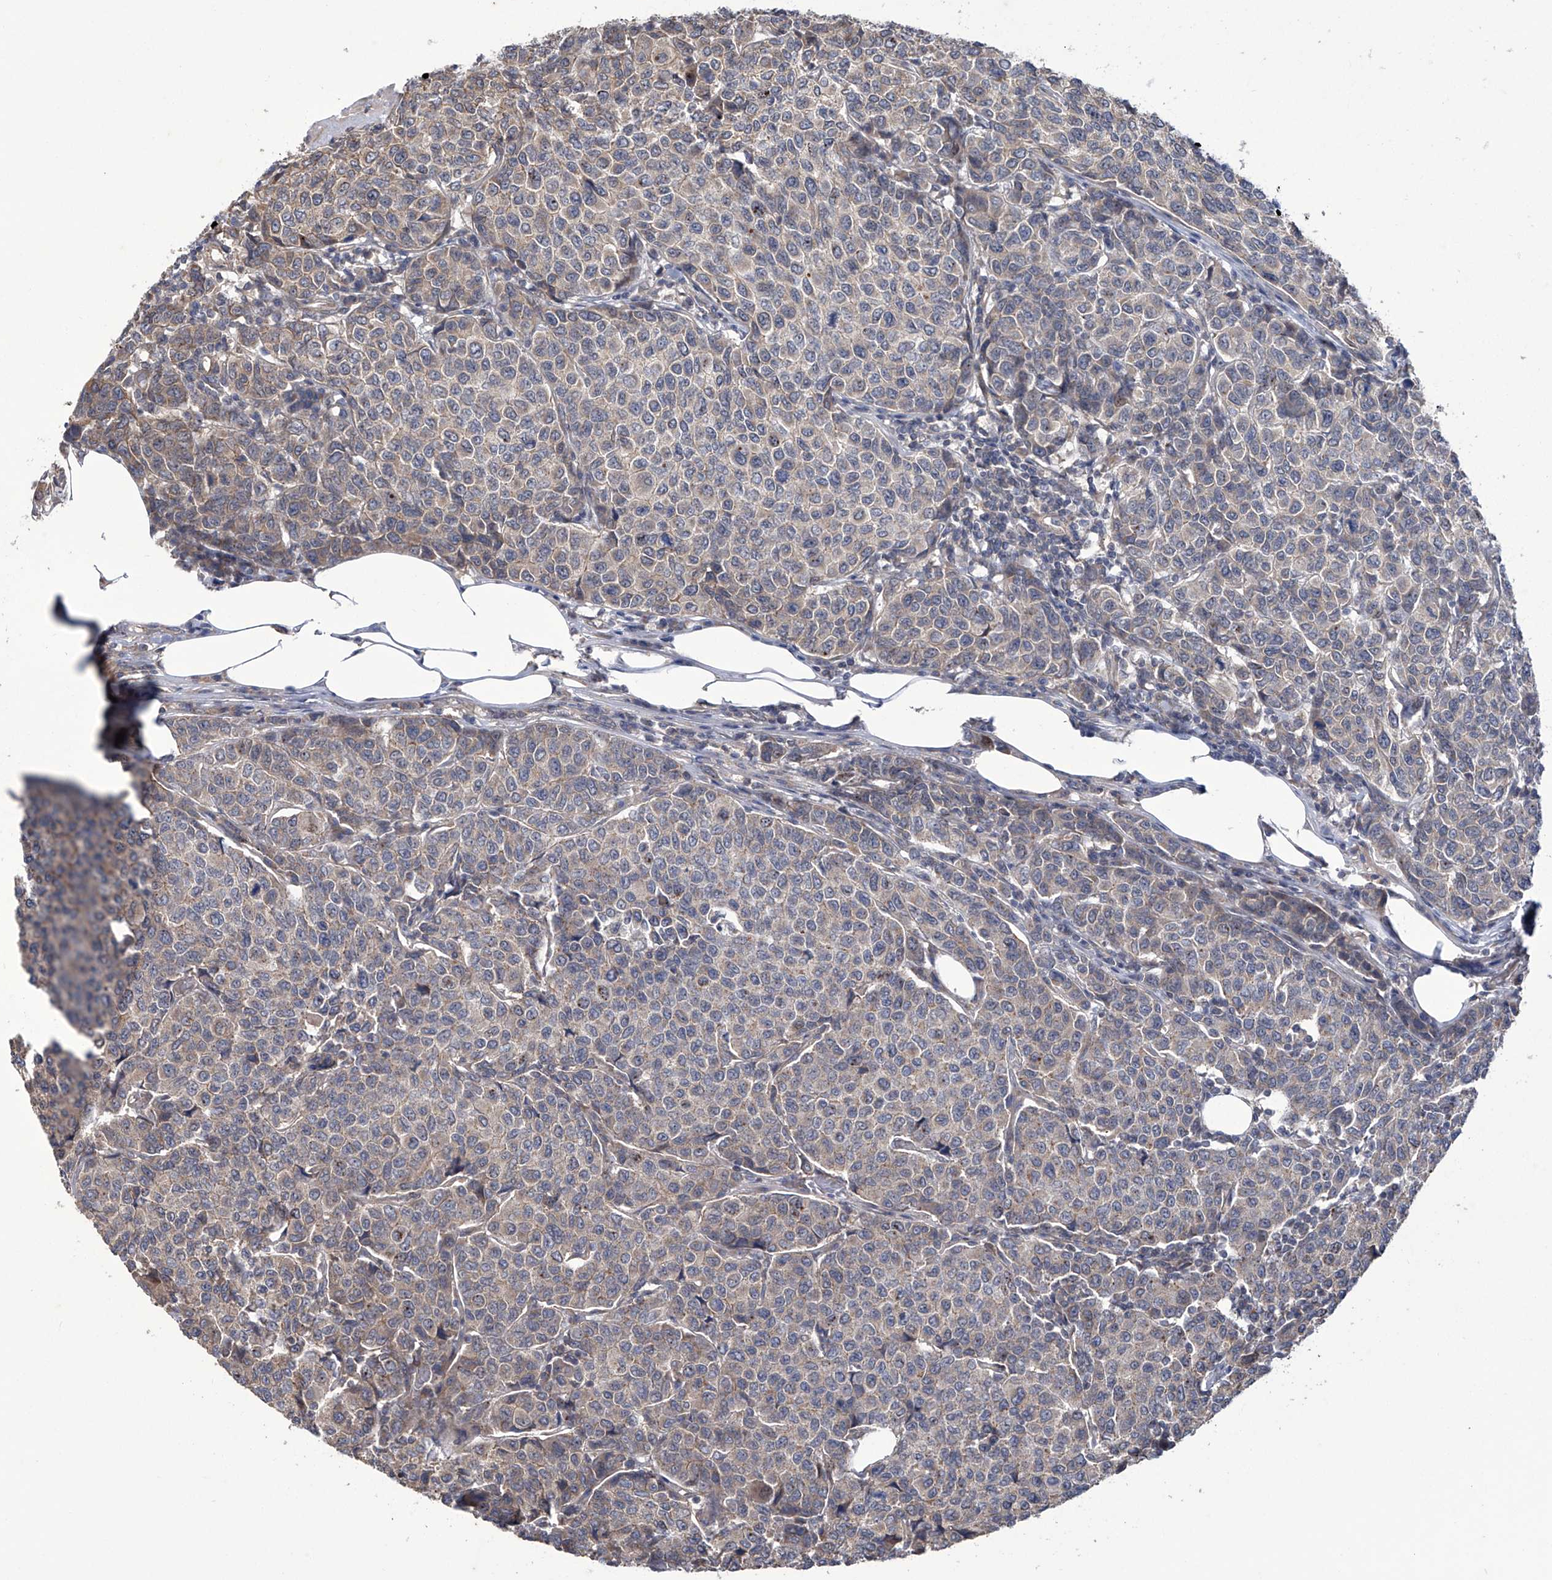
{"staining": {"intensity": "negative", "quantity": "none", "location": "none"}, "tissue": "breast cancer", "cell_type": "Tumor cells", "image_type": "cancer", "snomed": [{"axis": "morphology", "description": "Duct carcinoma"}, {"axis": "topography", "description": "Breast"}], "caption": "Breast cancer (invasive ductal carcinoma) stained for a protein using IHC reveals no expression tumor cells.", "gene": "TRIM60", "patient": {"sex": "female", "age": 55}}